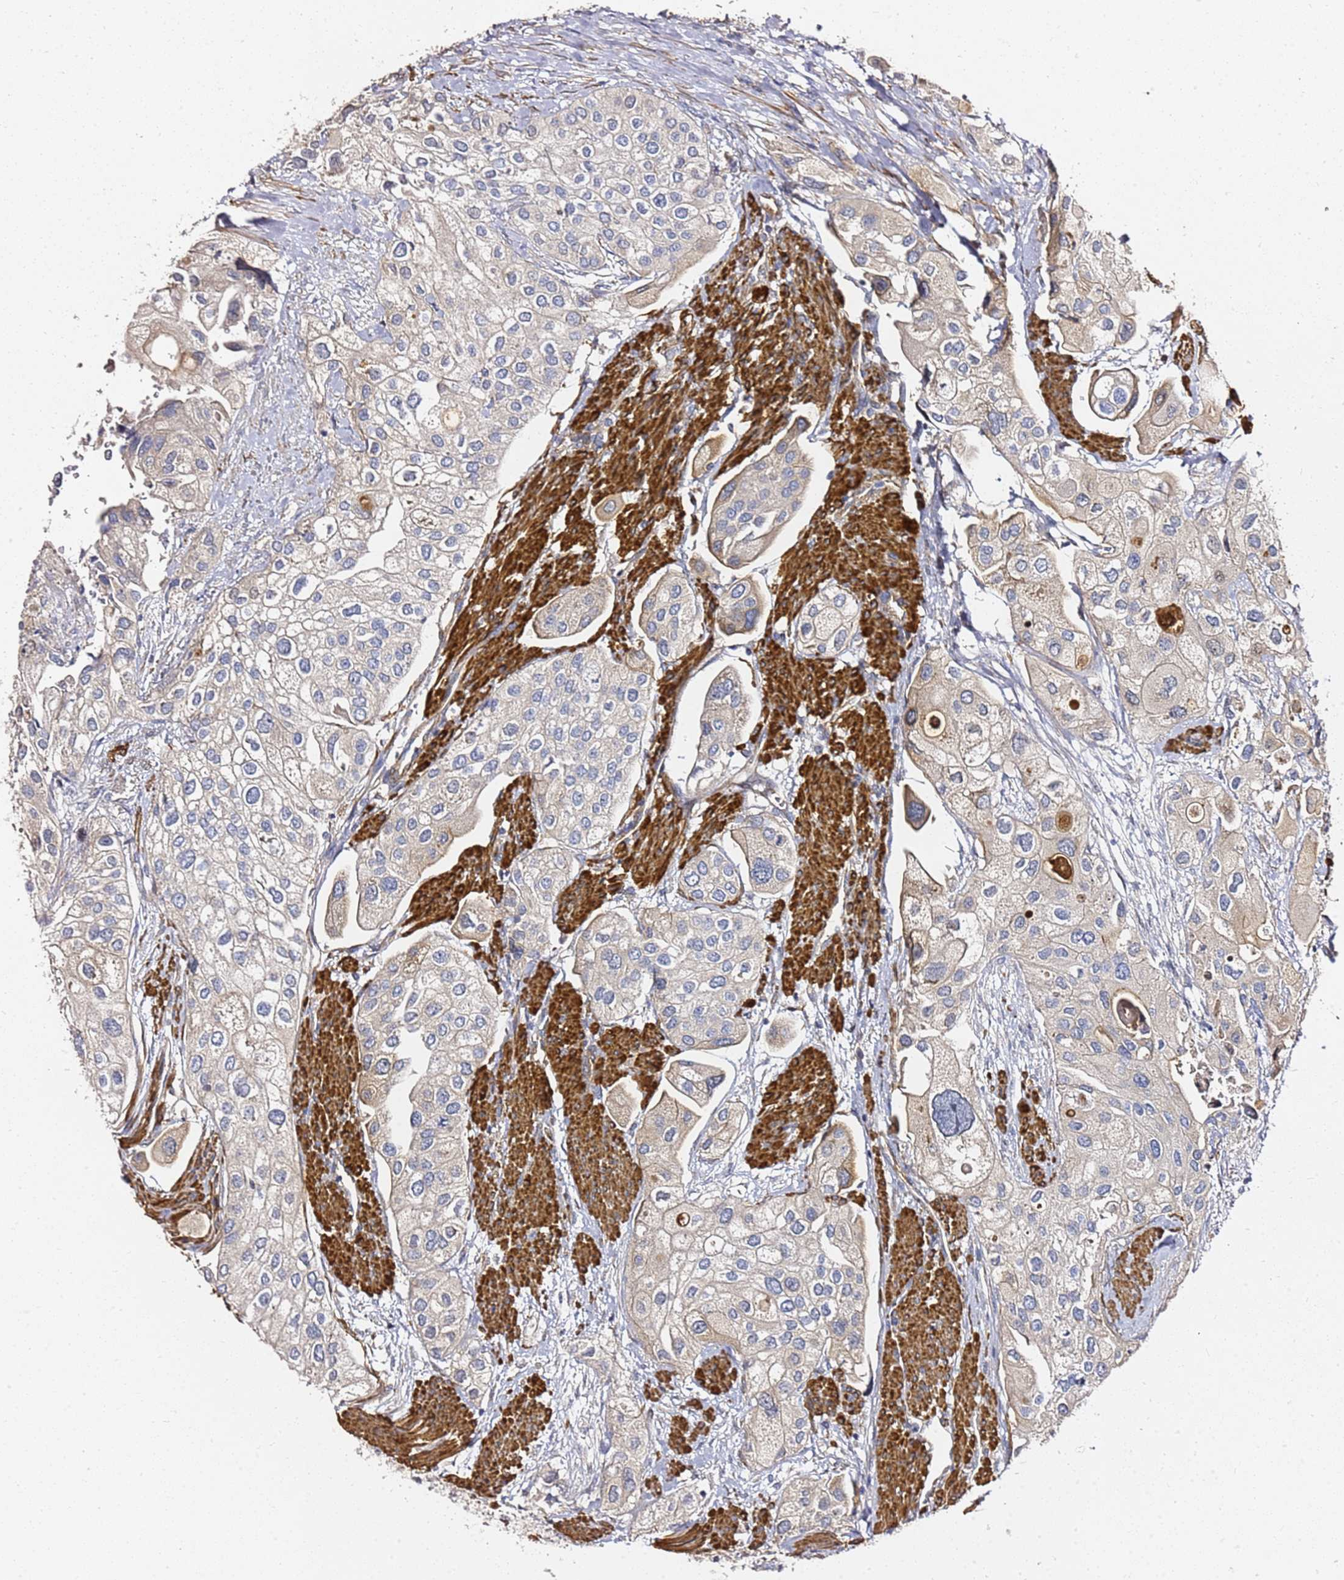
{"staining": {"intensity": "weak", "quantity": "<25%", "location": "cytoplasmic/membranous"}, "tissue": "urothelial cancer", "cell_type": "Tumor cells", "image_type": "cancer", "snomed": [{"axis": "morphology", "description": "Urothelial carcinoma, High grade"}, {"axis": "topography", "description": "Urinary bladder"}], "caption": "Tumor cells show no significant positivity in urothelial carcinoma (high-grade).", "gene": "EPS8L1", "patient": {"sex": "male", "age": 64}}